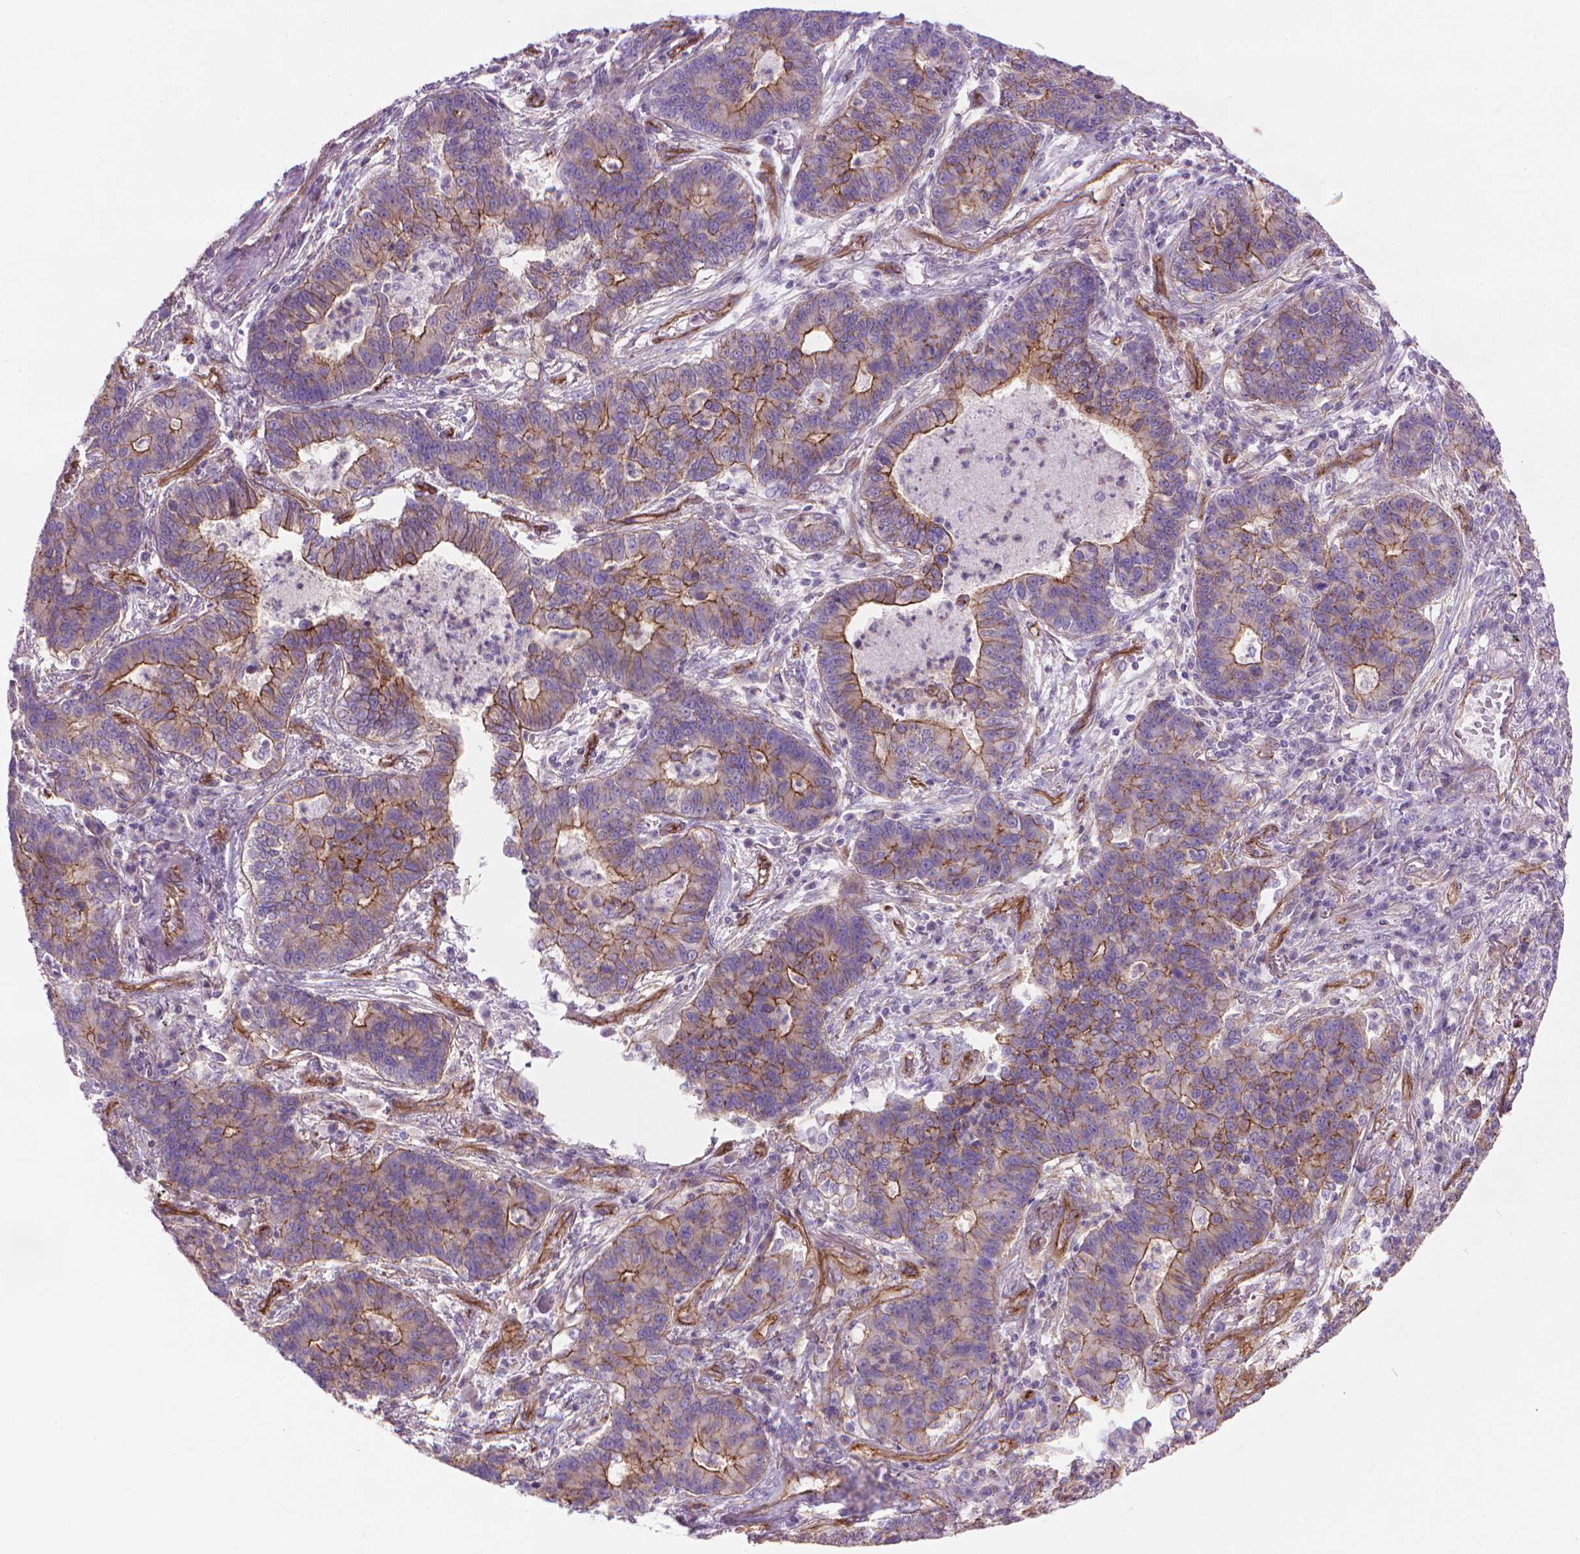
{"staining": {"intensity": "moderate", "quantity": "25%-75%", "location": "cytoplasmic/membranous"}, "tissue": "lung cancer", "cell_type": "Tumor cells", "image_type": "cancer", "snomed": [{"axis": "morphology", "description": "Adenocarcinoma, NOS"}, {"axis": "topography", "description": "Lung"}], "caption": "Human adenocarcinoma (lung) stained with a brown dye reveals moderate cytoplasmic/membranous positive expression in approximately 25%-75% of tumor cells.", "gene": "TENT5A", "patient": {"sex": "female", "age": 57}}